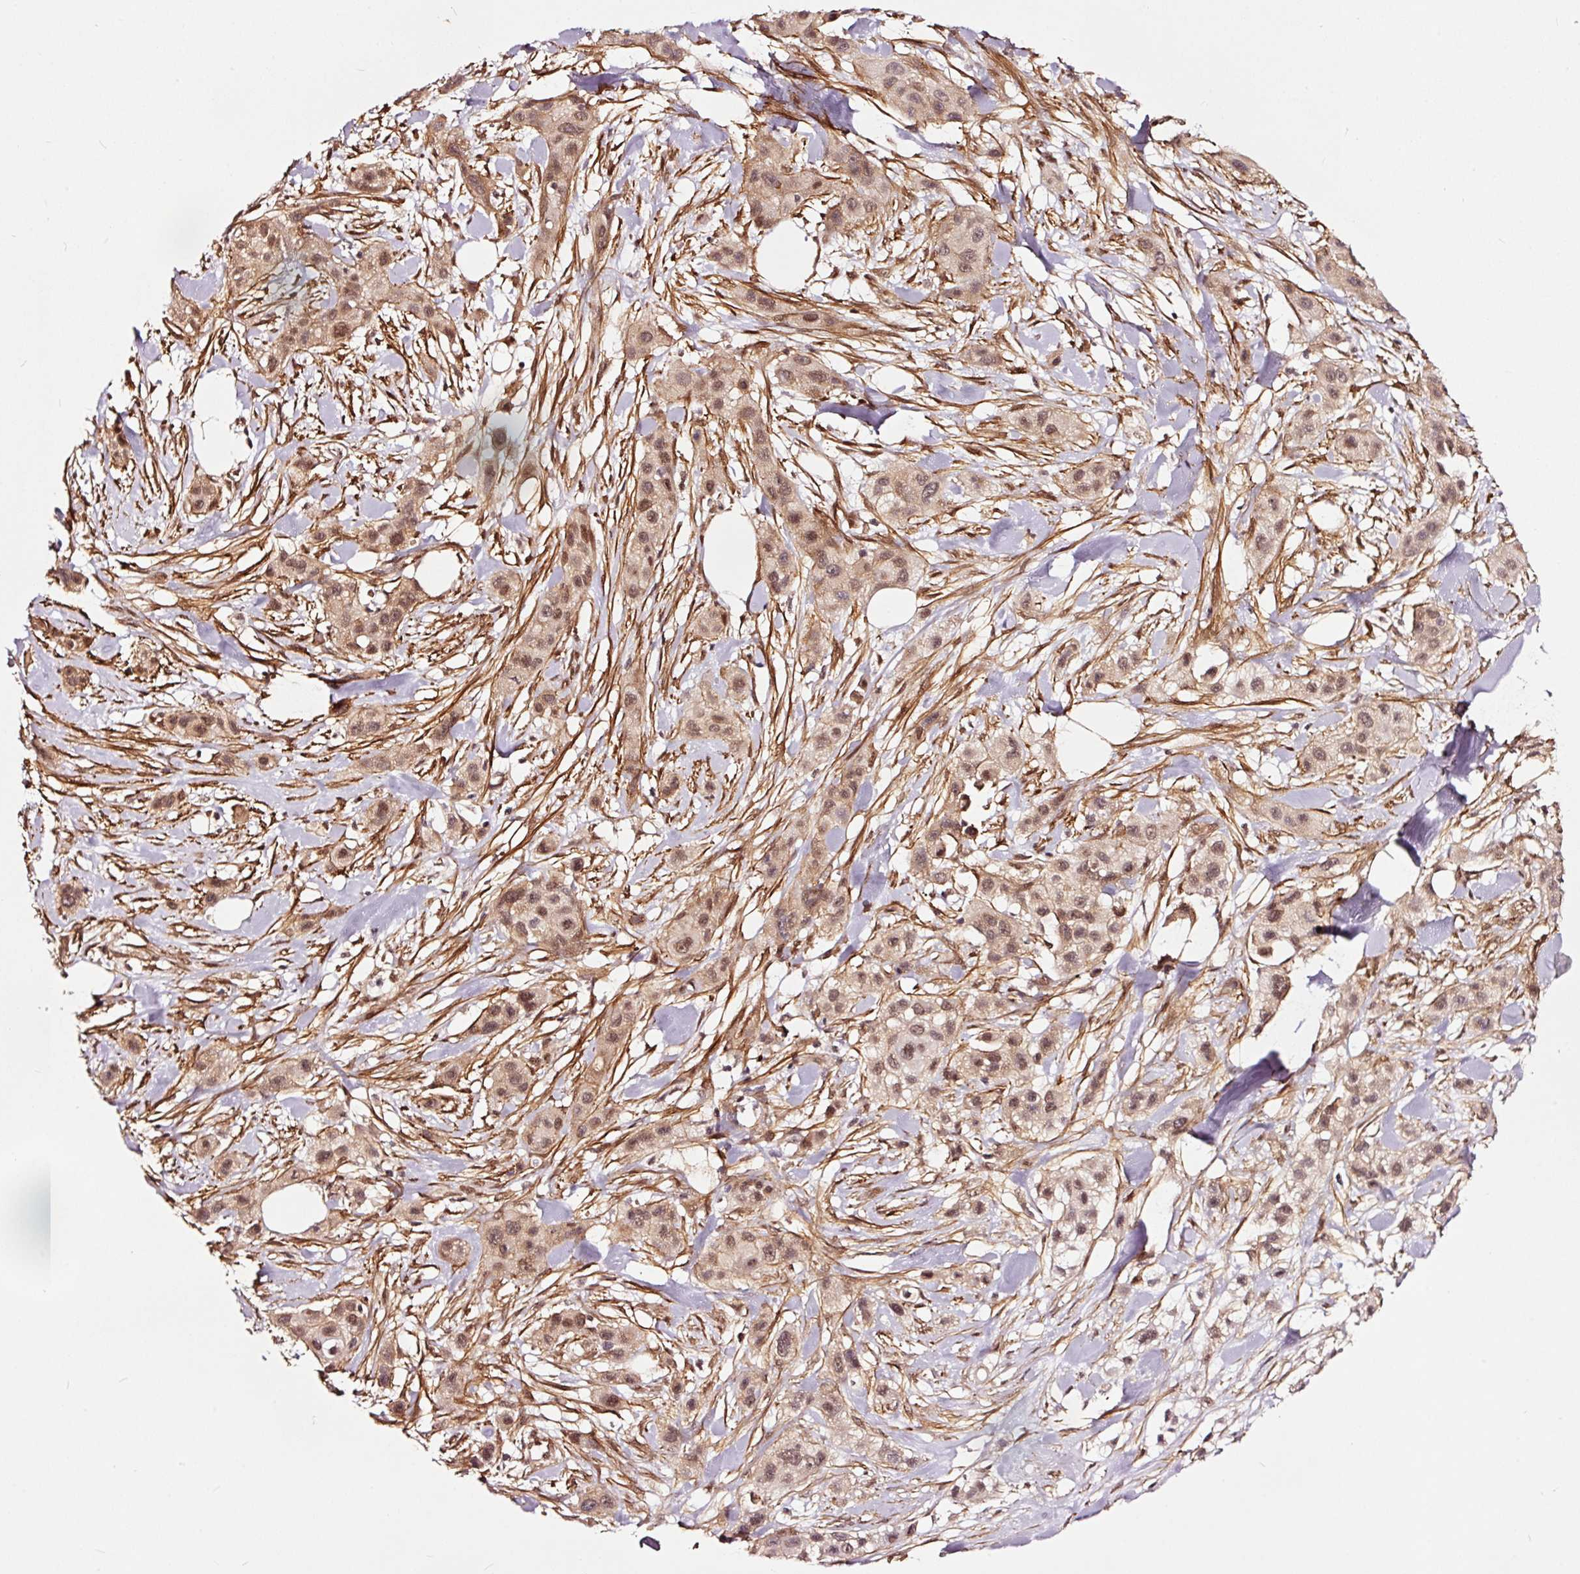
{"staining": {"intensity": "moderate", "quantity": ">75%", "location": "nuclear"}, "tissue": "skin cancer", "cell_type": "Tumor cells", "image_type": "cancer", "snomed": [{"axis": "morphology", "description": "Squamous cell carcinoma, NOS"}, {"axis": "topography", "description": "Skin"}], "caption": "IHC of squamous cell carcinoma (skin) displays medium levels of moderate nuclear expression in approximately >75% of tumor cells. (DAB (3,3'-diaminobenzidine) IHC with brightfield microscopy, high magnification).", "gene": "TPM1", "patient": {"sex": "male", "age": 63}}